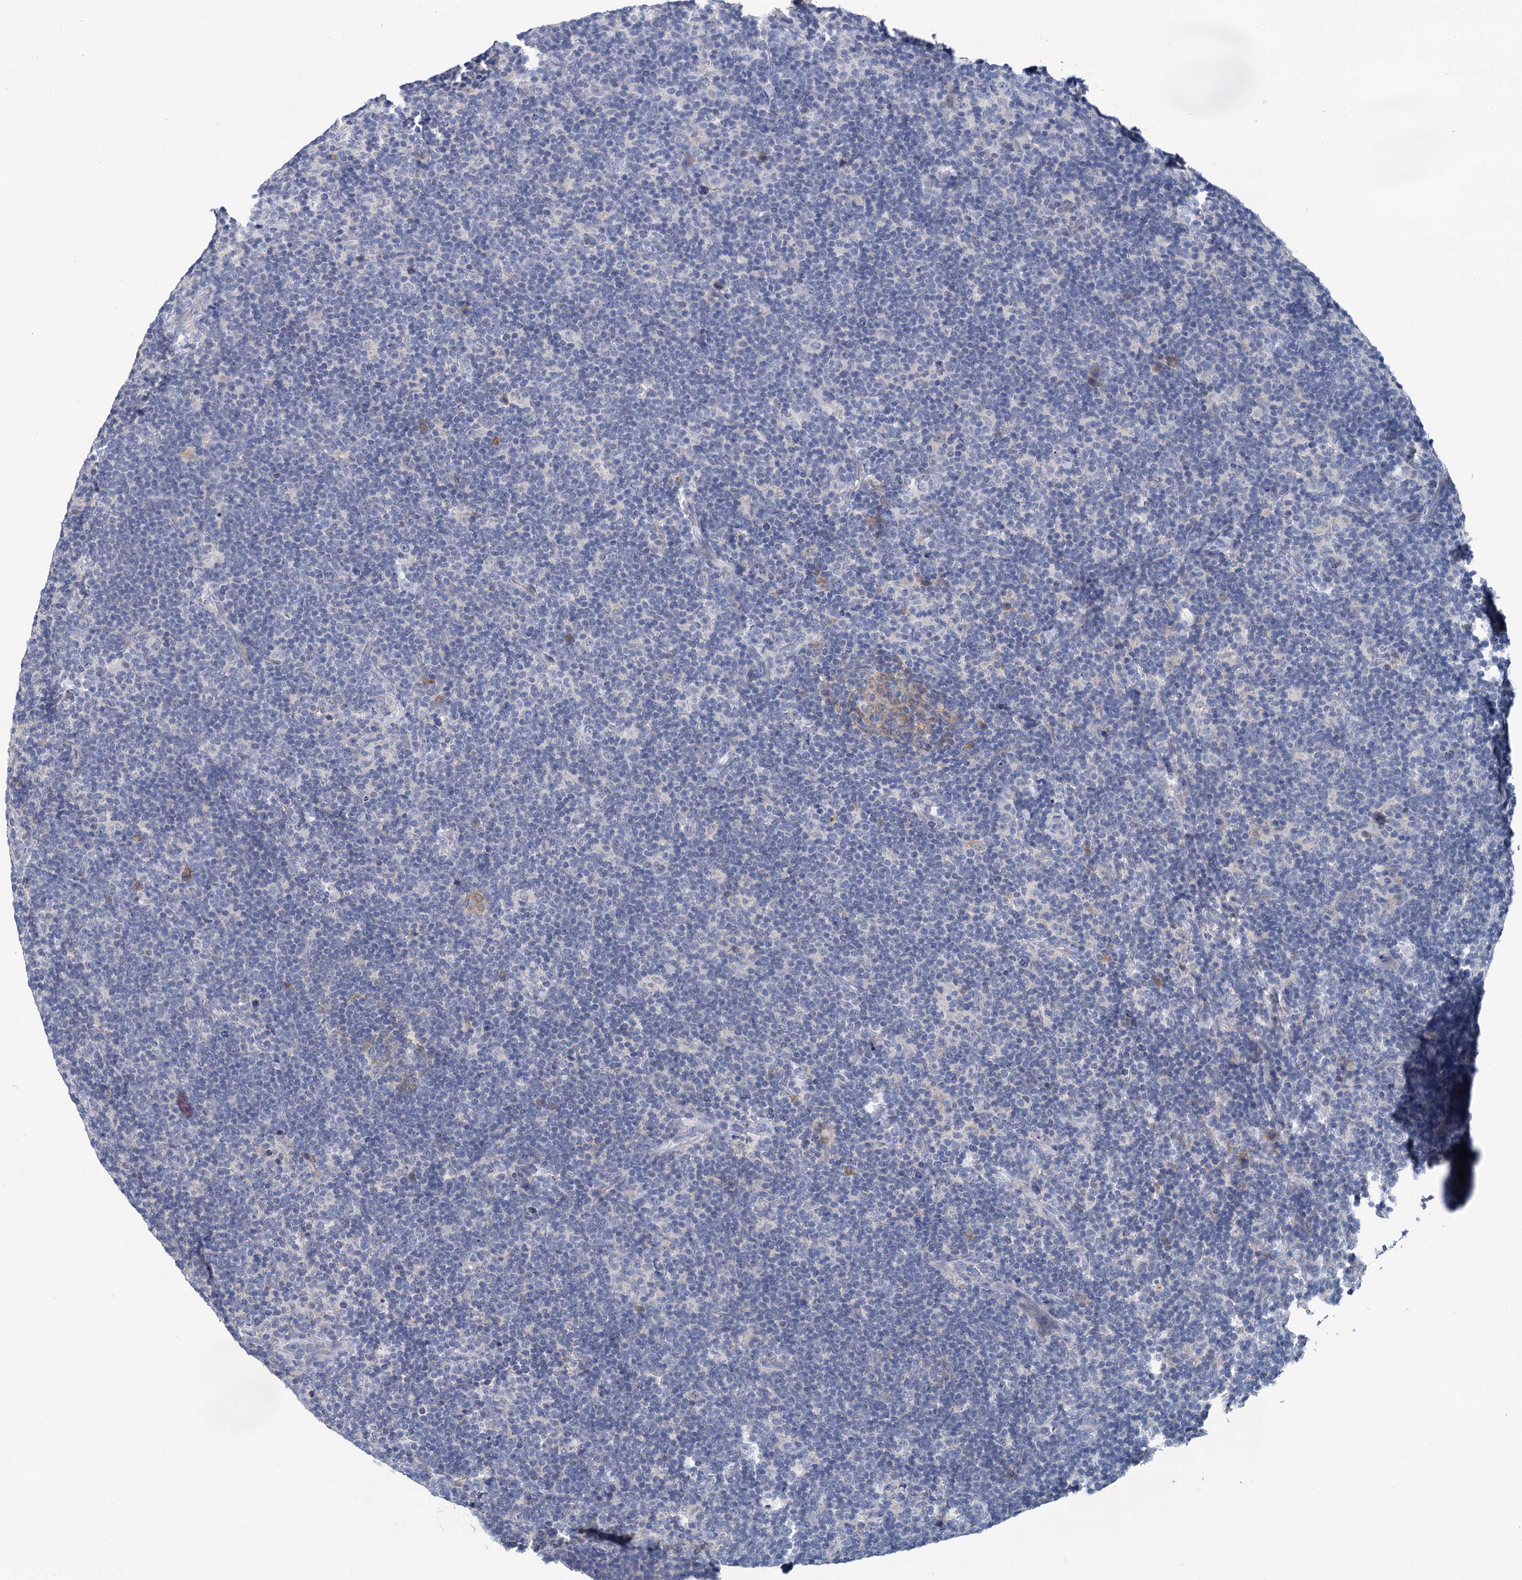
{"staining": {"intensity": "negative", "quantity": "none", "location": "none"}, "tissue": "lymphoma", "cell_type": "Tumor cells", "image_type": "cancer", "snomed": [{"axis": "morphology", "description": "Hodgkin's disease, NOS"}, {"axis": "topography", "description": "Lymph node"}], "caption": "Immunohistochemical staining of Hodgkin's disease displays no significant positivity in tumor cells.", "gene": "ANKRD42", "patient": {"sex": "female", "age": 57}}